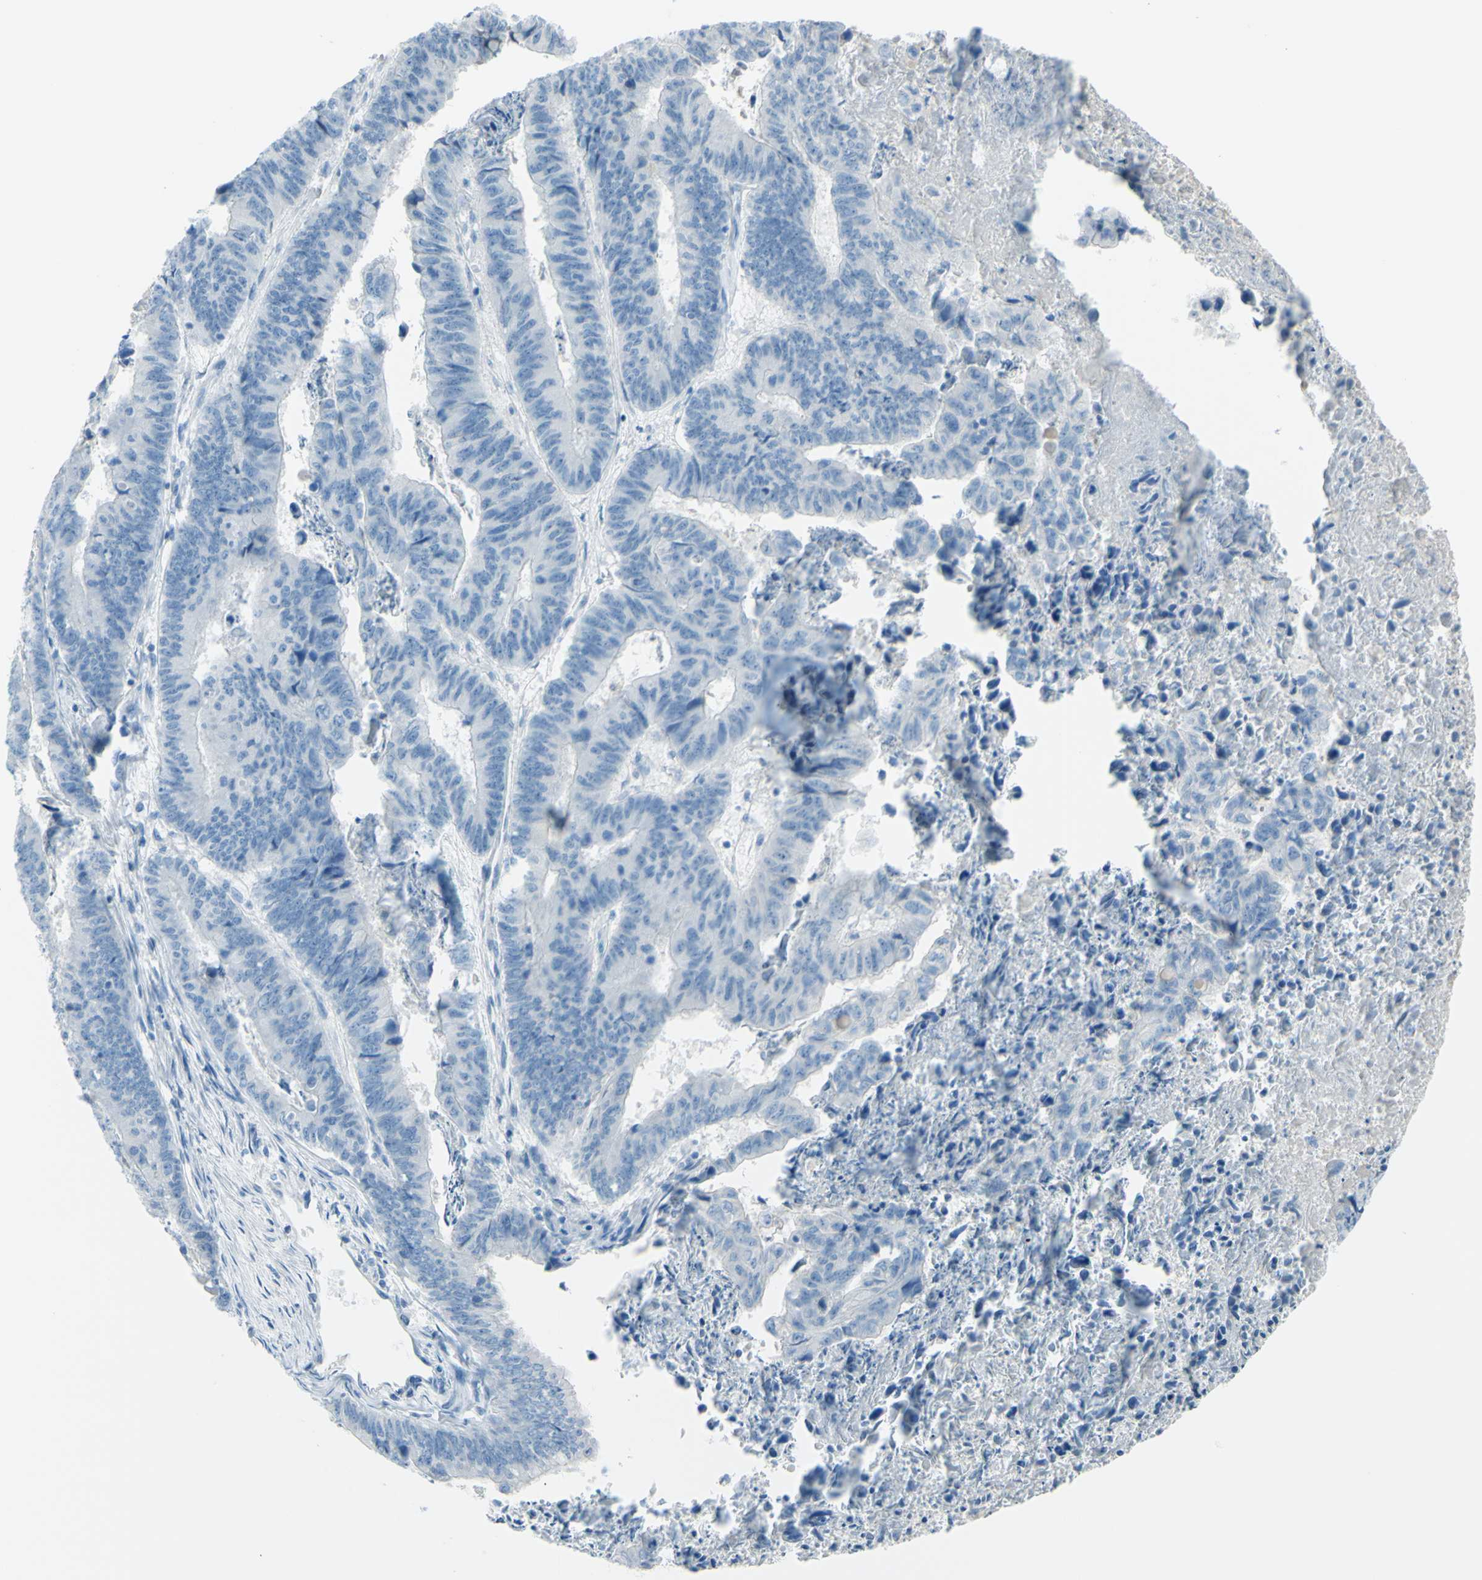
{"staining": {"intensity": "negative", "quantity": "none", "location": "none"}, "tissue": "stomach cancer", "cell_type": "Tumor cells", "image_type": "cancer", "snomed": [{"axis": "morphology", "description": "Adenocarcinoma, NOS"}, {"axis": "topography", "description": "Stomach, lower"}], "caption": "Adenocarcinoma (stomach) was stained to show a protein in brown. There is no significant staining in tumor cells.", "gene": "TFPI2", "patient": {"sex": "male", "age": 77}}